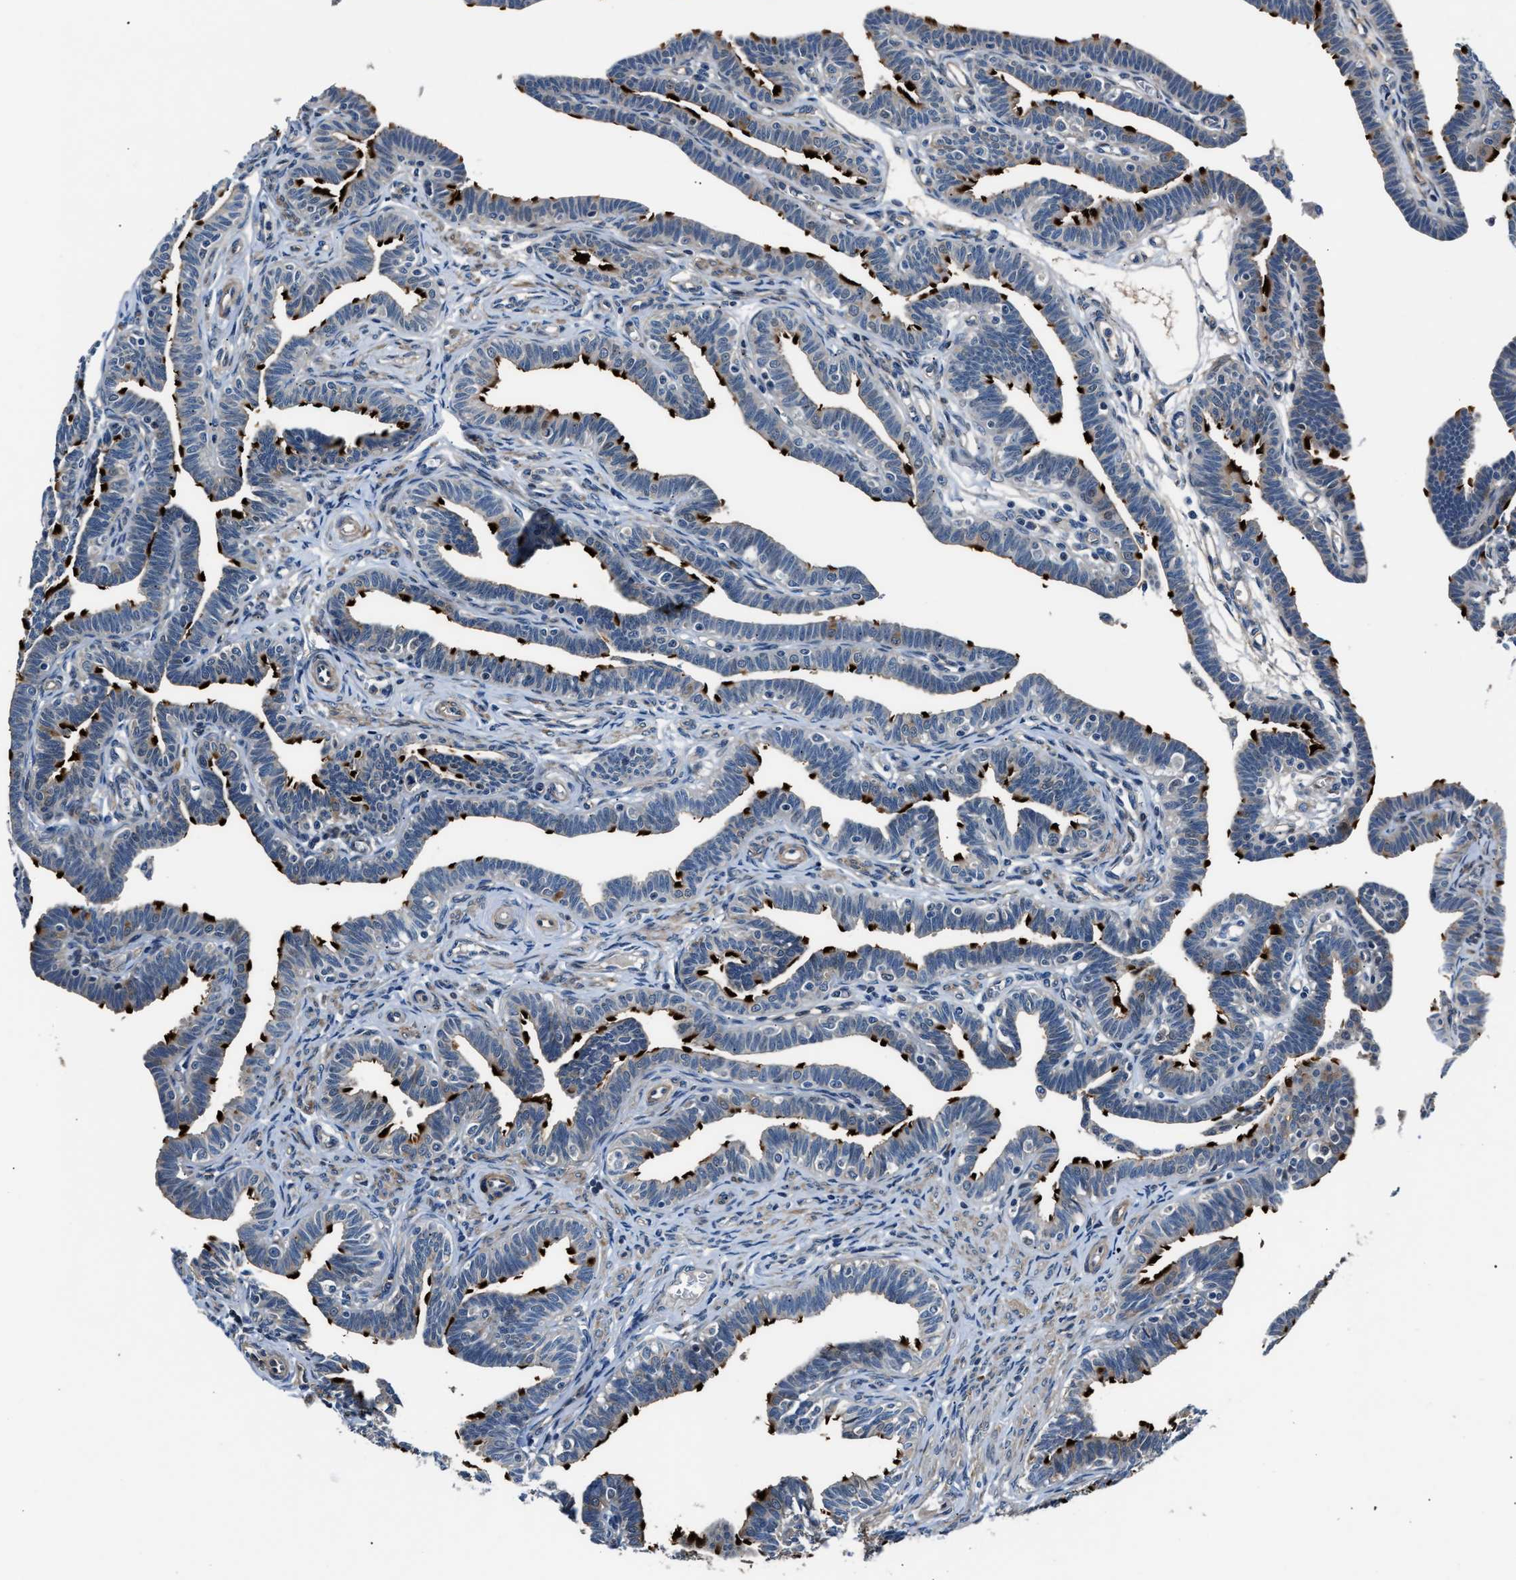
{"staining": {"intensity": "strong", "quantity": "25%-75%", "location": "cytoplasmic/membranous"}, "tissue": "fallopian tube", "cell_type": "Glandular cells", "image_type": "normal", "snomed": [{"axis": "morphology", "description": "Normal tissue, NOS"}, {"axis": "topography", "description": "Fallopian tube"}, {"axis": "topography", "description": "Ovary"}], "caption": "Approximately 25%-75% of glandular cells in benign fallopian tube show strong cytoplasmic/membranous protein positivity as visualized by brown immunohistochemical staining.", "gene": "MPDZ", "patient": {"sex": "female", "age": 23}}